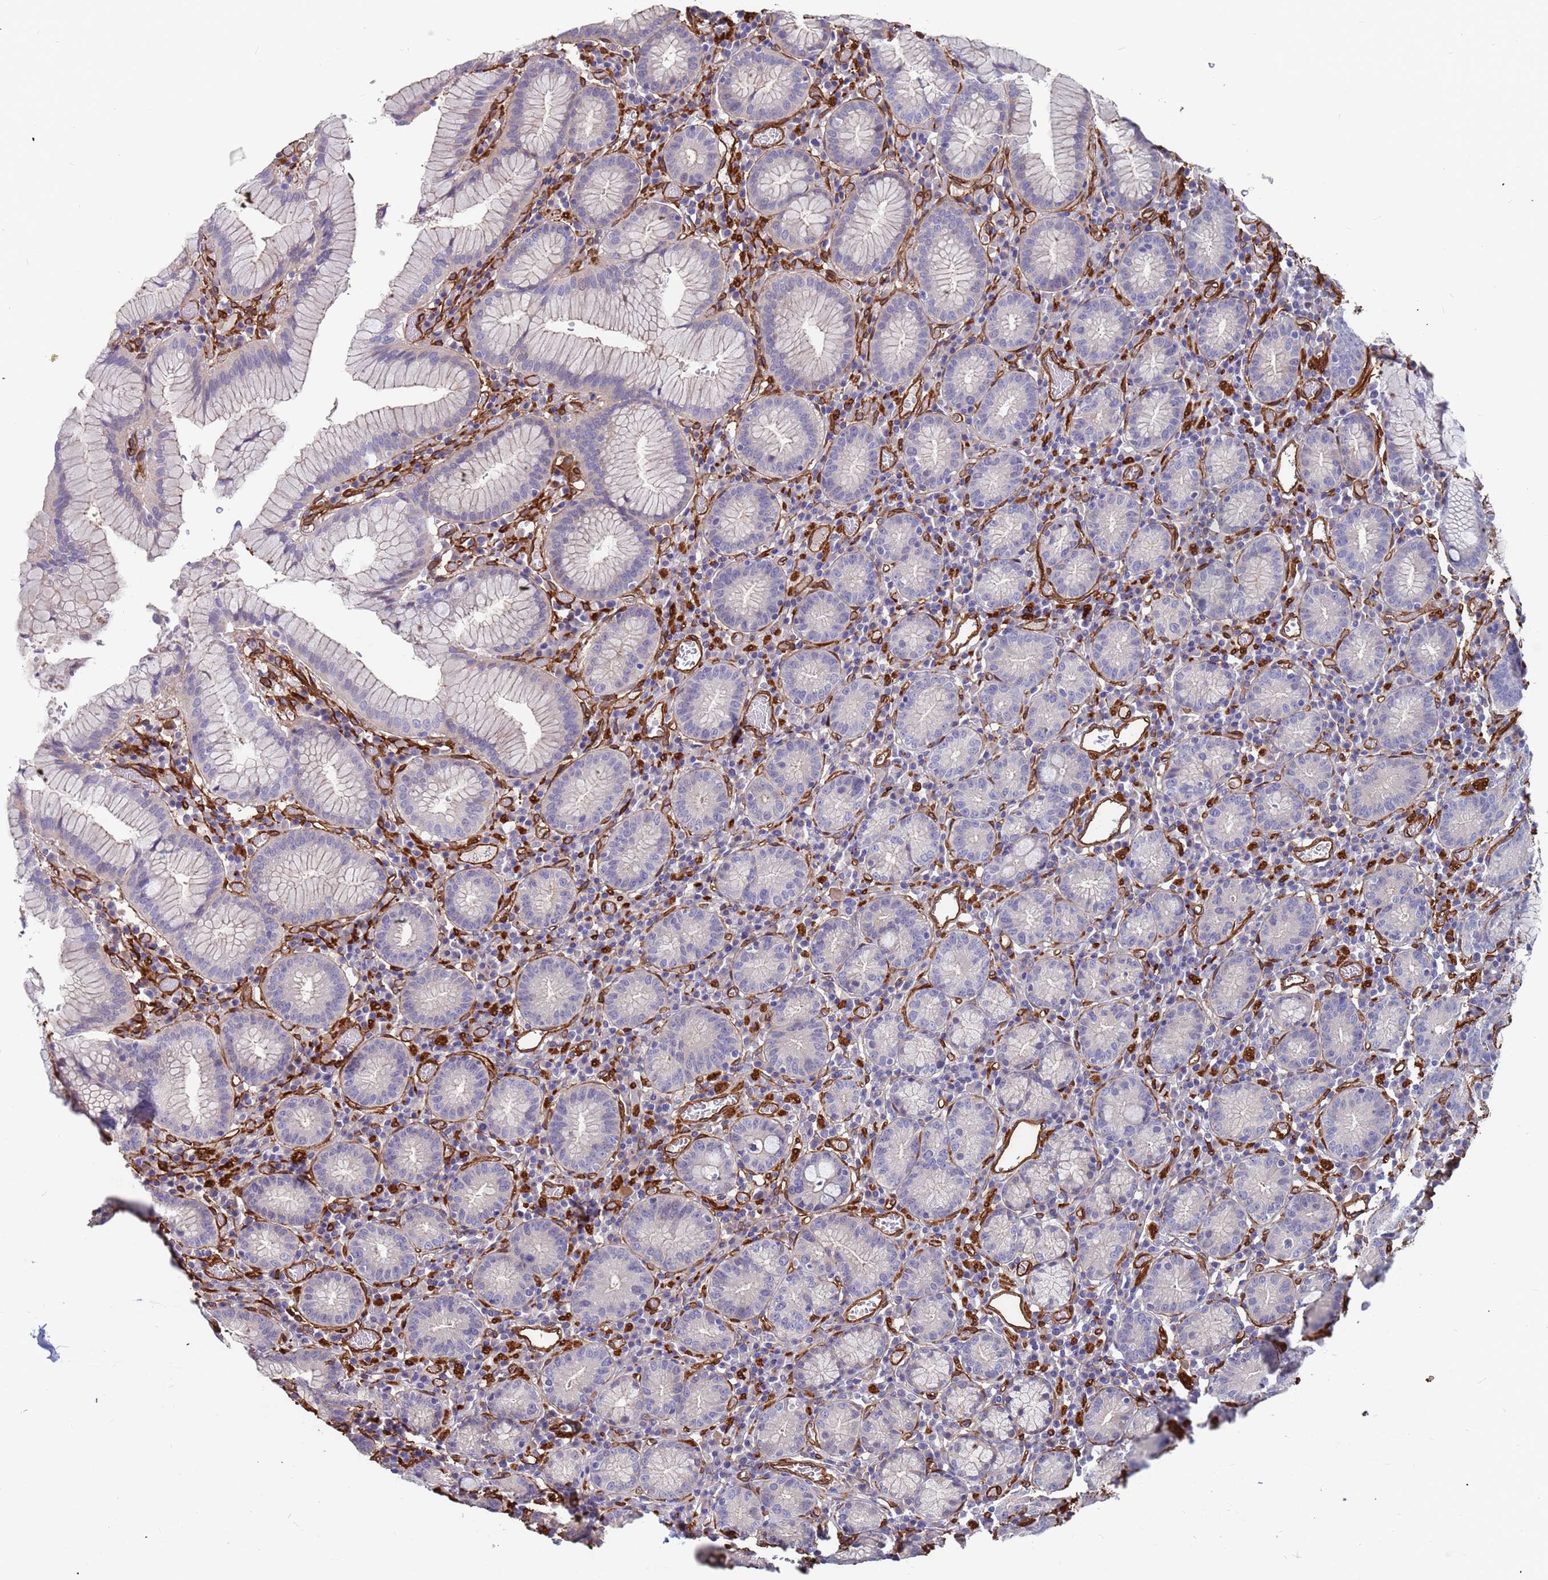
{"staining": {"intensity": "negative", "quantity": "none", "location": "none"}, "tissue": "stomach", "cell_type": "Glandular cells", "image_type": "normal", "snomed": [{"axis": "morphology", "description": "Normal tissue, NOS"}, {"axis": "topography", "description": "Stomach"}], "caption": "The photomicrograph shows no significant expression in glandular cells of stomach.", "gene": "EHD2", "patient": {"sex": "male", "age": 55}}